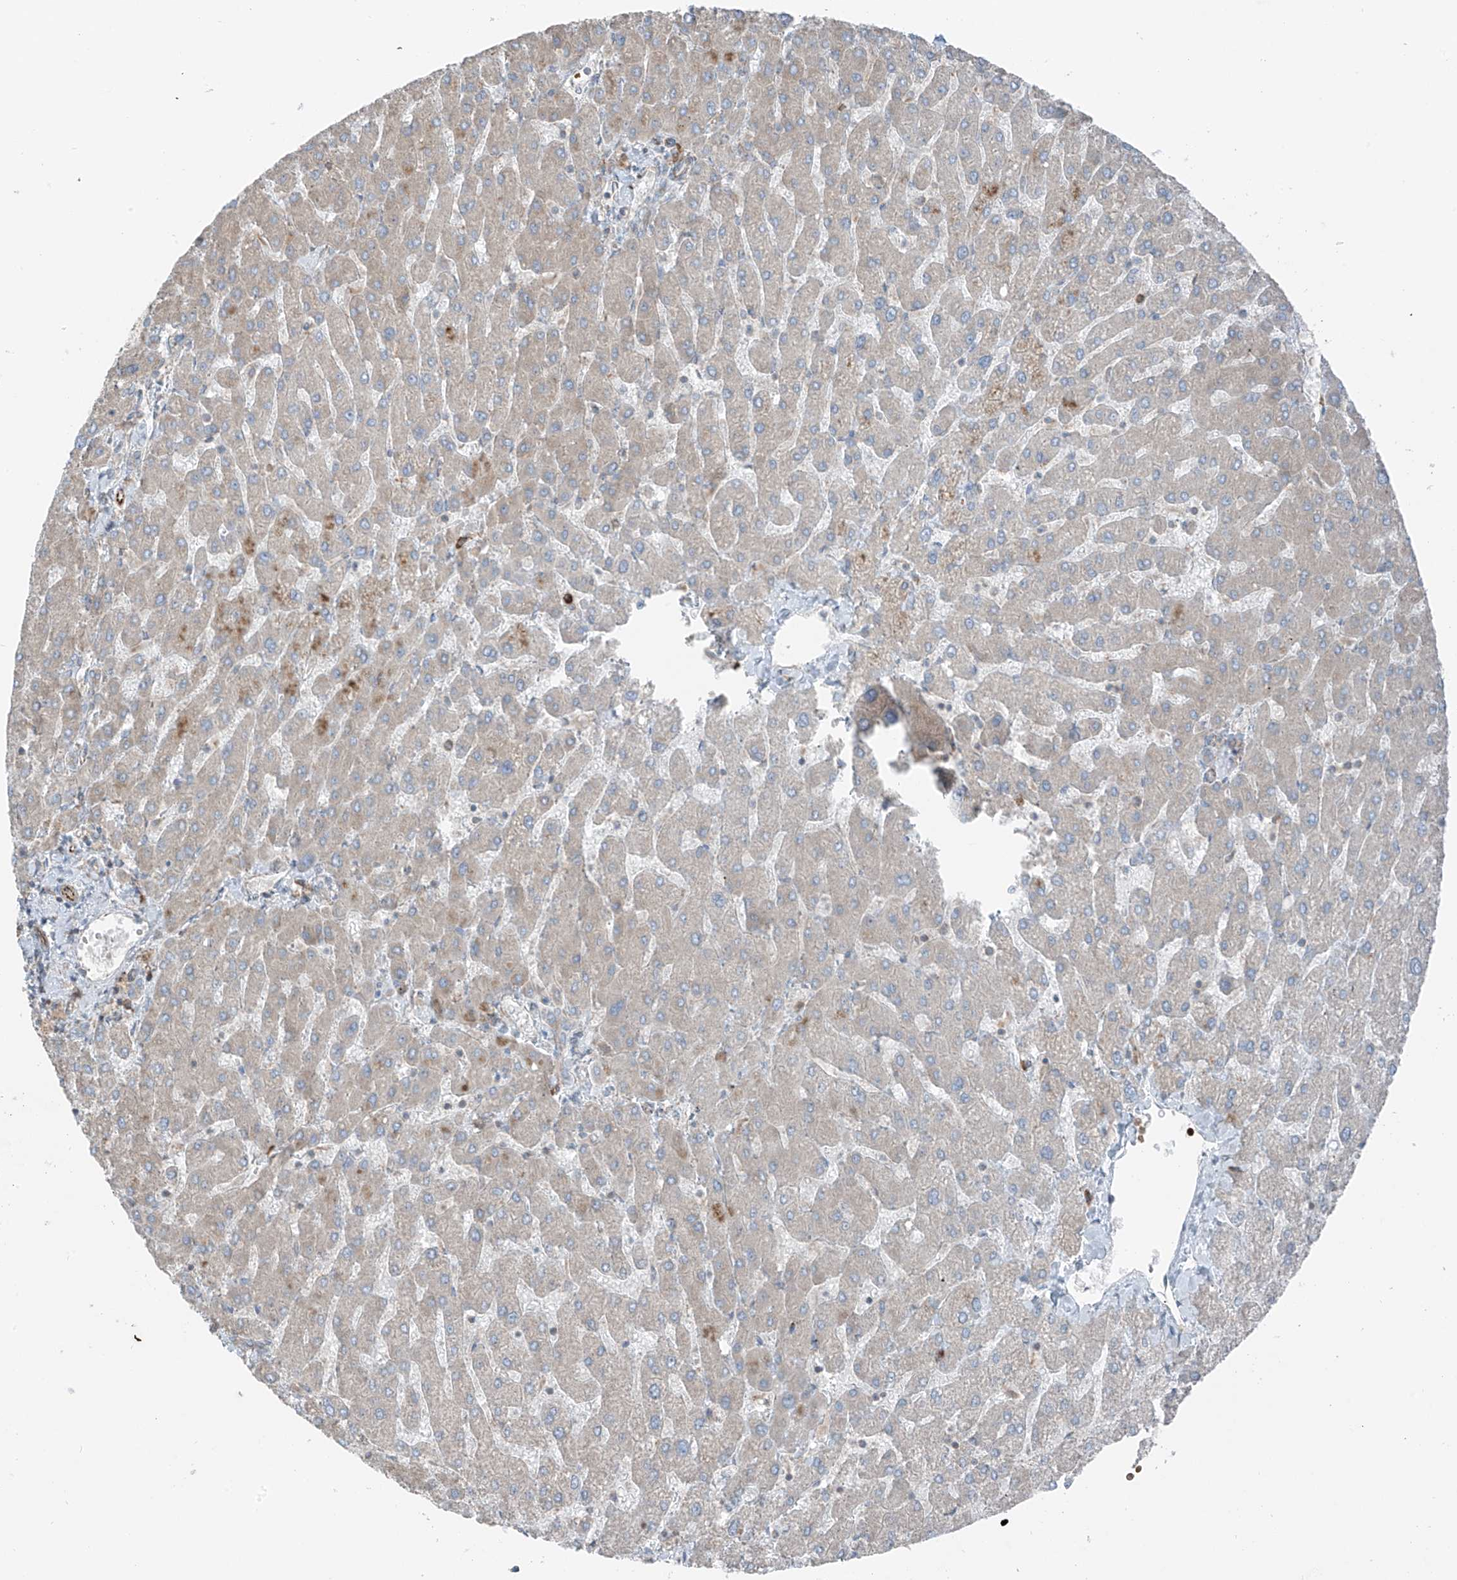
{"staining": {"intensity": "weak", "quantity": "25%-75%", "location": "cytoplasmic/membranous"}, "tissue": "liver", "cell_type": "Cholangiocytes", "image_type": "normal", "snomed": [{"axis": "morphology", "description": "Normal tissue, NOS"}, {"axis": "topography", "description": "Liver"}], "caption": "Immunohistochemistry histopathology image of unremarkable liver stained for a protein (brown), which shows low levels of weak cytoplasmic/membranous positivity in approximately 25%-75% of cholangiocytes.", "gene": "ERLEC1", "patient": {"sex": "male", "age": 55}}